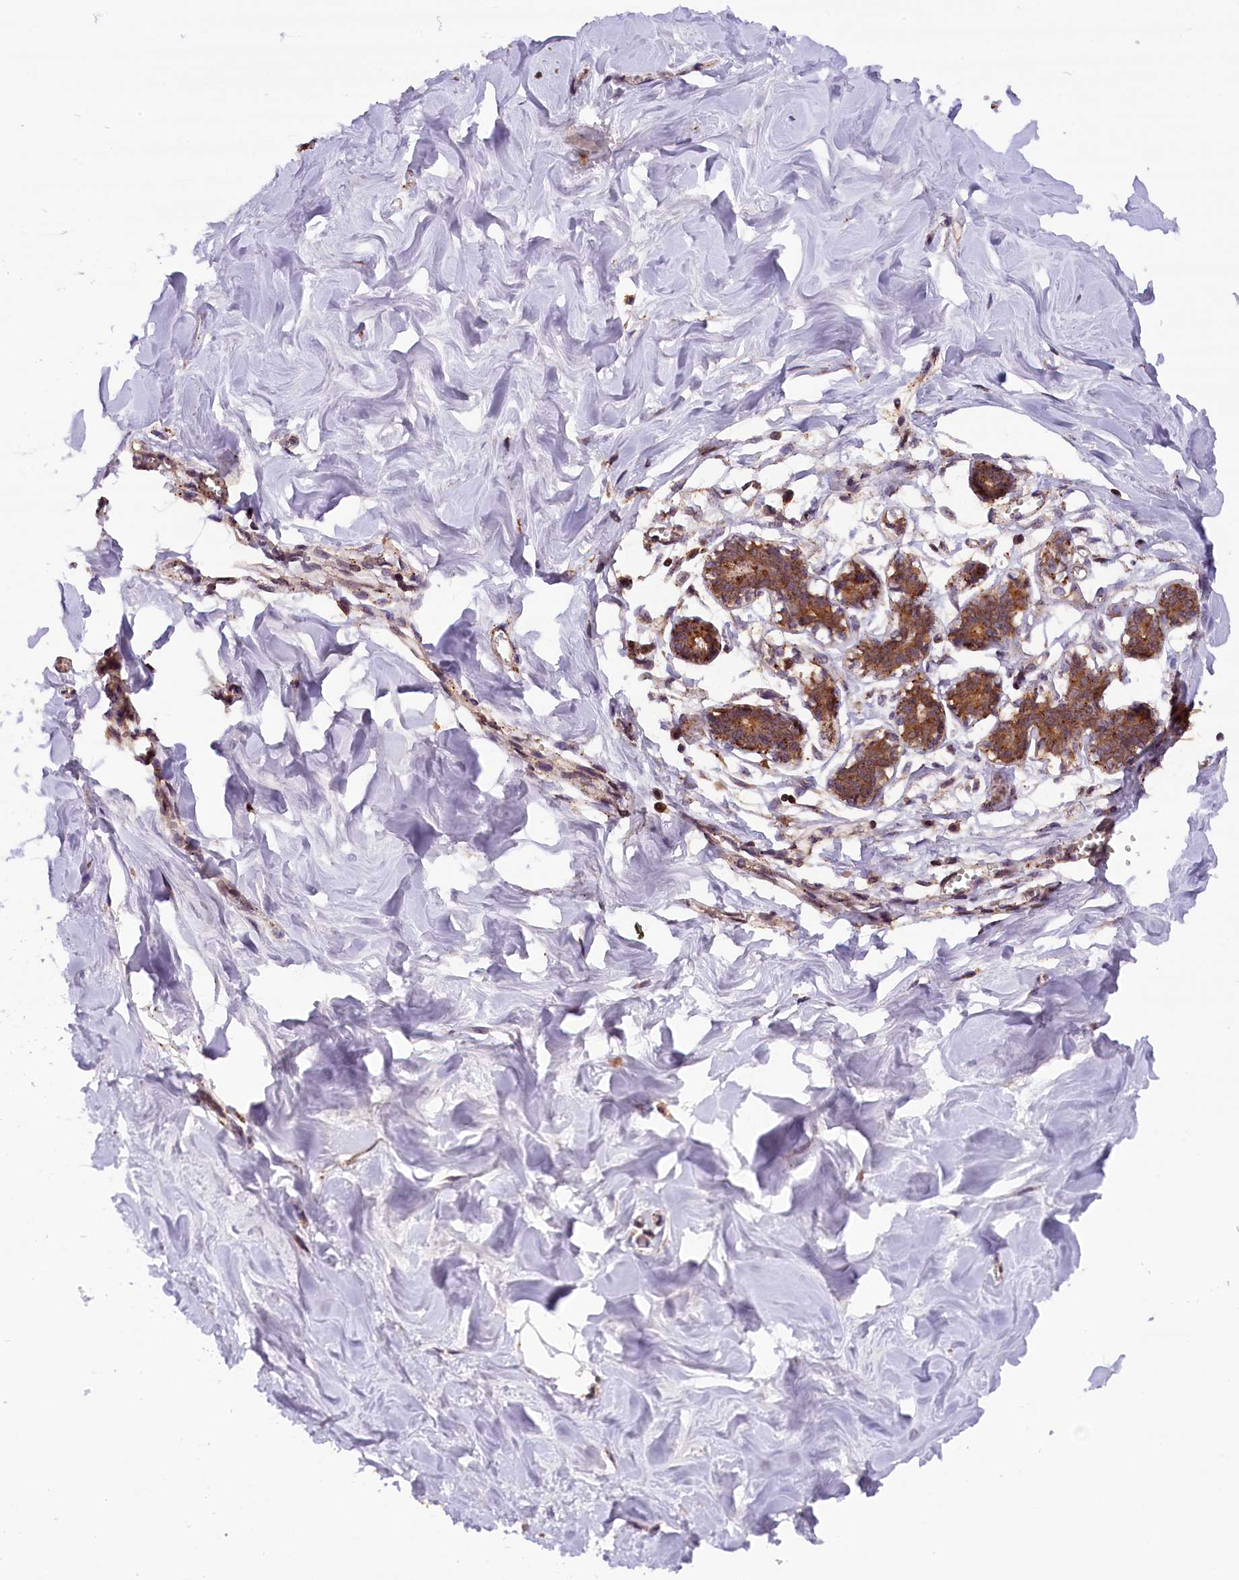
{"staining": {"intensity": "strong", "quantity": ">75%", "location": "cytoplasmic/membranous,nuclear"}, "tissue": "breast", "cell_type": "Adipocytes", "image_type": "normal", "snomed": [{"axis": "morphology", "description": "Normal tissue, NOS"}, {"axis": "topography", "description": "Breast"}], "caption": "The photomicrograph shows staining of benign breast, revealing strong cytoplasmic/membranous,nuclear protein positivity (brown color) within adipocytes.", "gene": "IST1", "patient": {"sex": "female", "age": 27}}